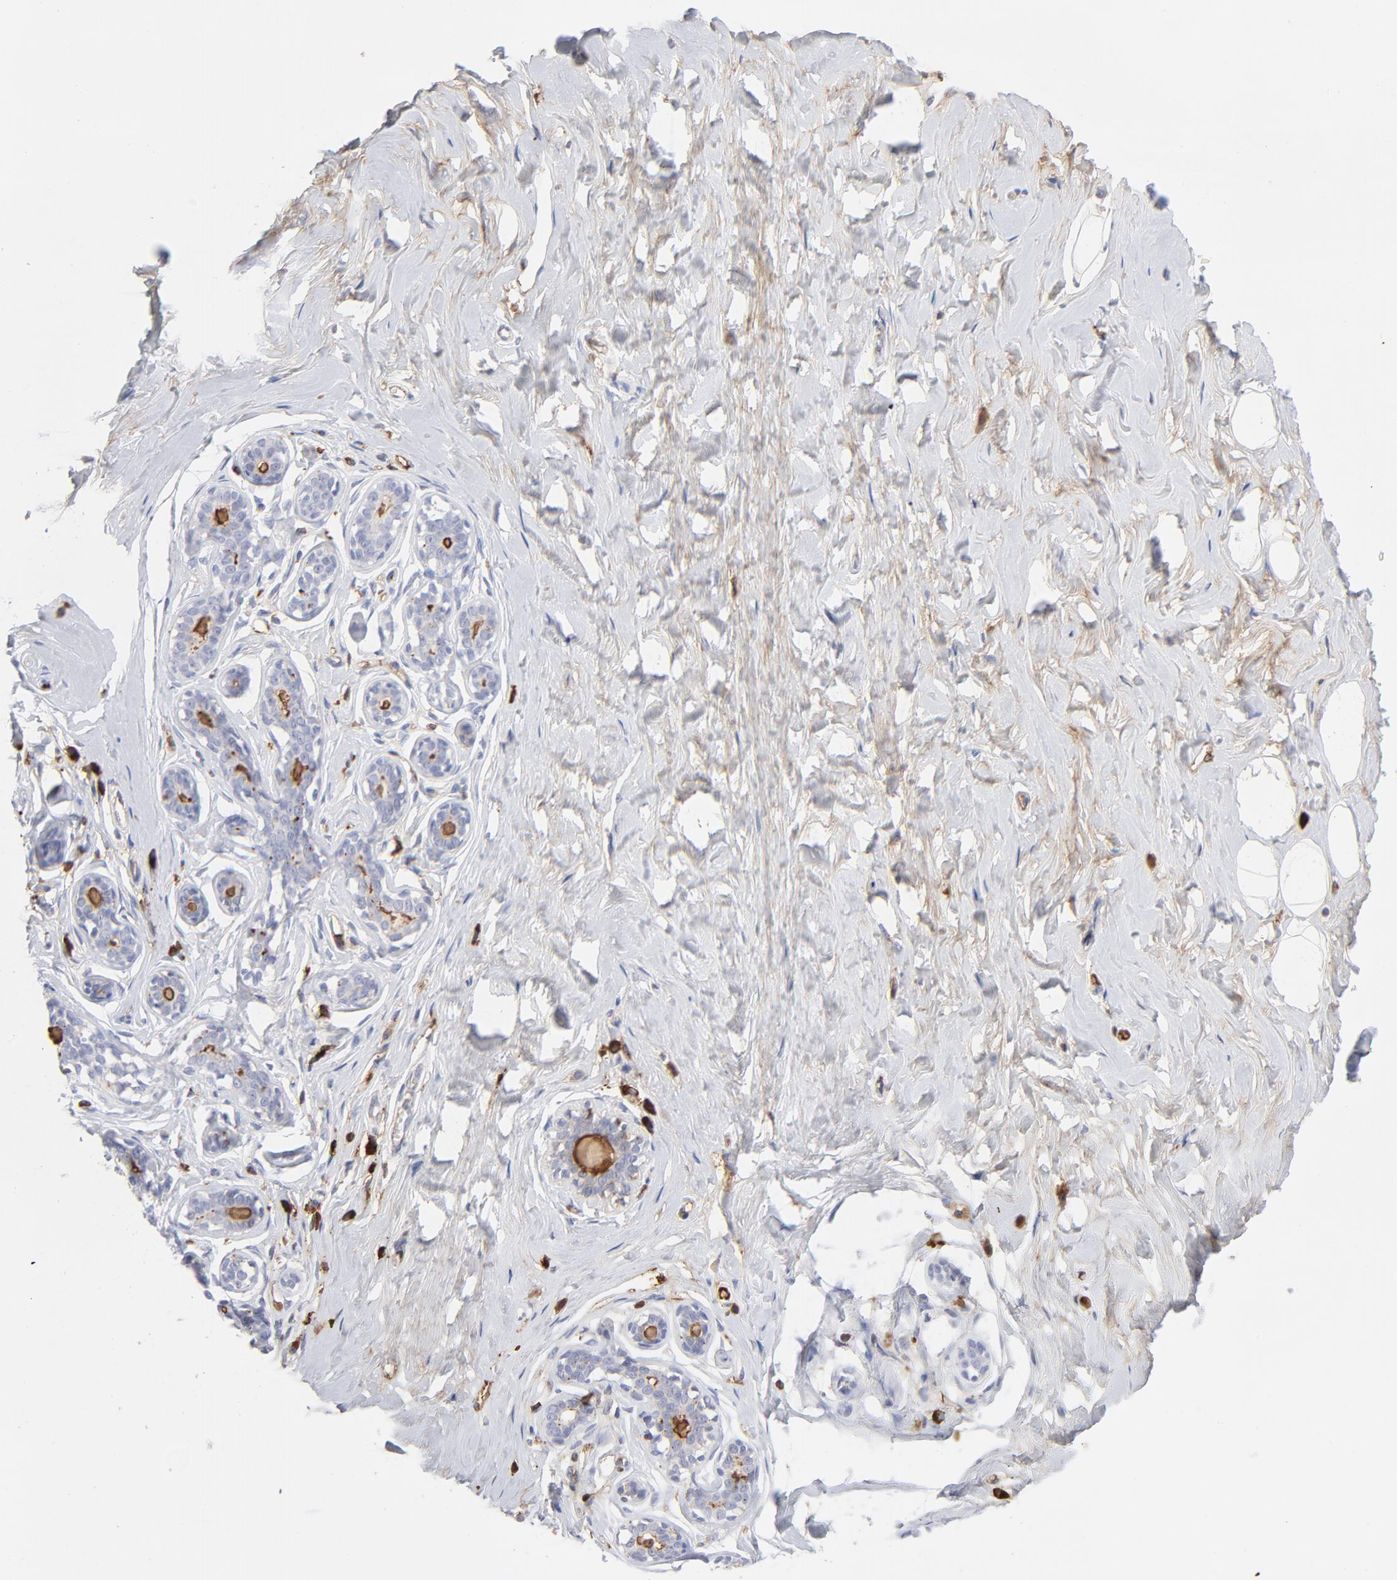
{"staining": {"intensity": "negative", "quantity": "none", "location": "none"}, "tissue": "breast", "cell_type": "Adipocytes", "image_type": "normal", "snomed": [{"axis": "morphology", "description": "Normal tissue, NOS"}, {"axis": "topography", "description": "Breast"}], "caption": "IHC image of benign breast: breast stained with DAB (3,3'-diaminobenzidine) displays no significant protein expression in adipocytes.", "gene": "PLAT", "patient": {"sex": "female", "age": 23}}